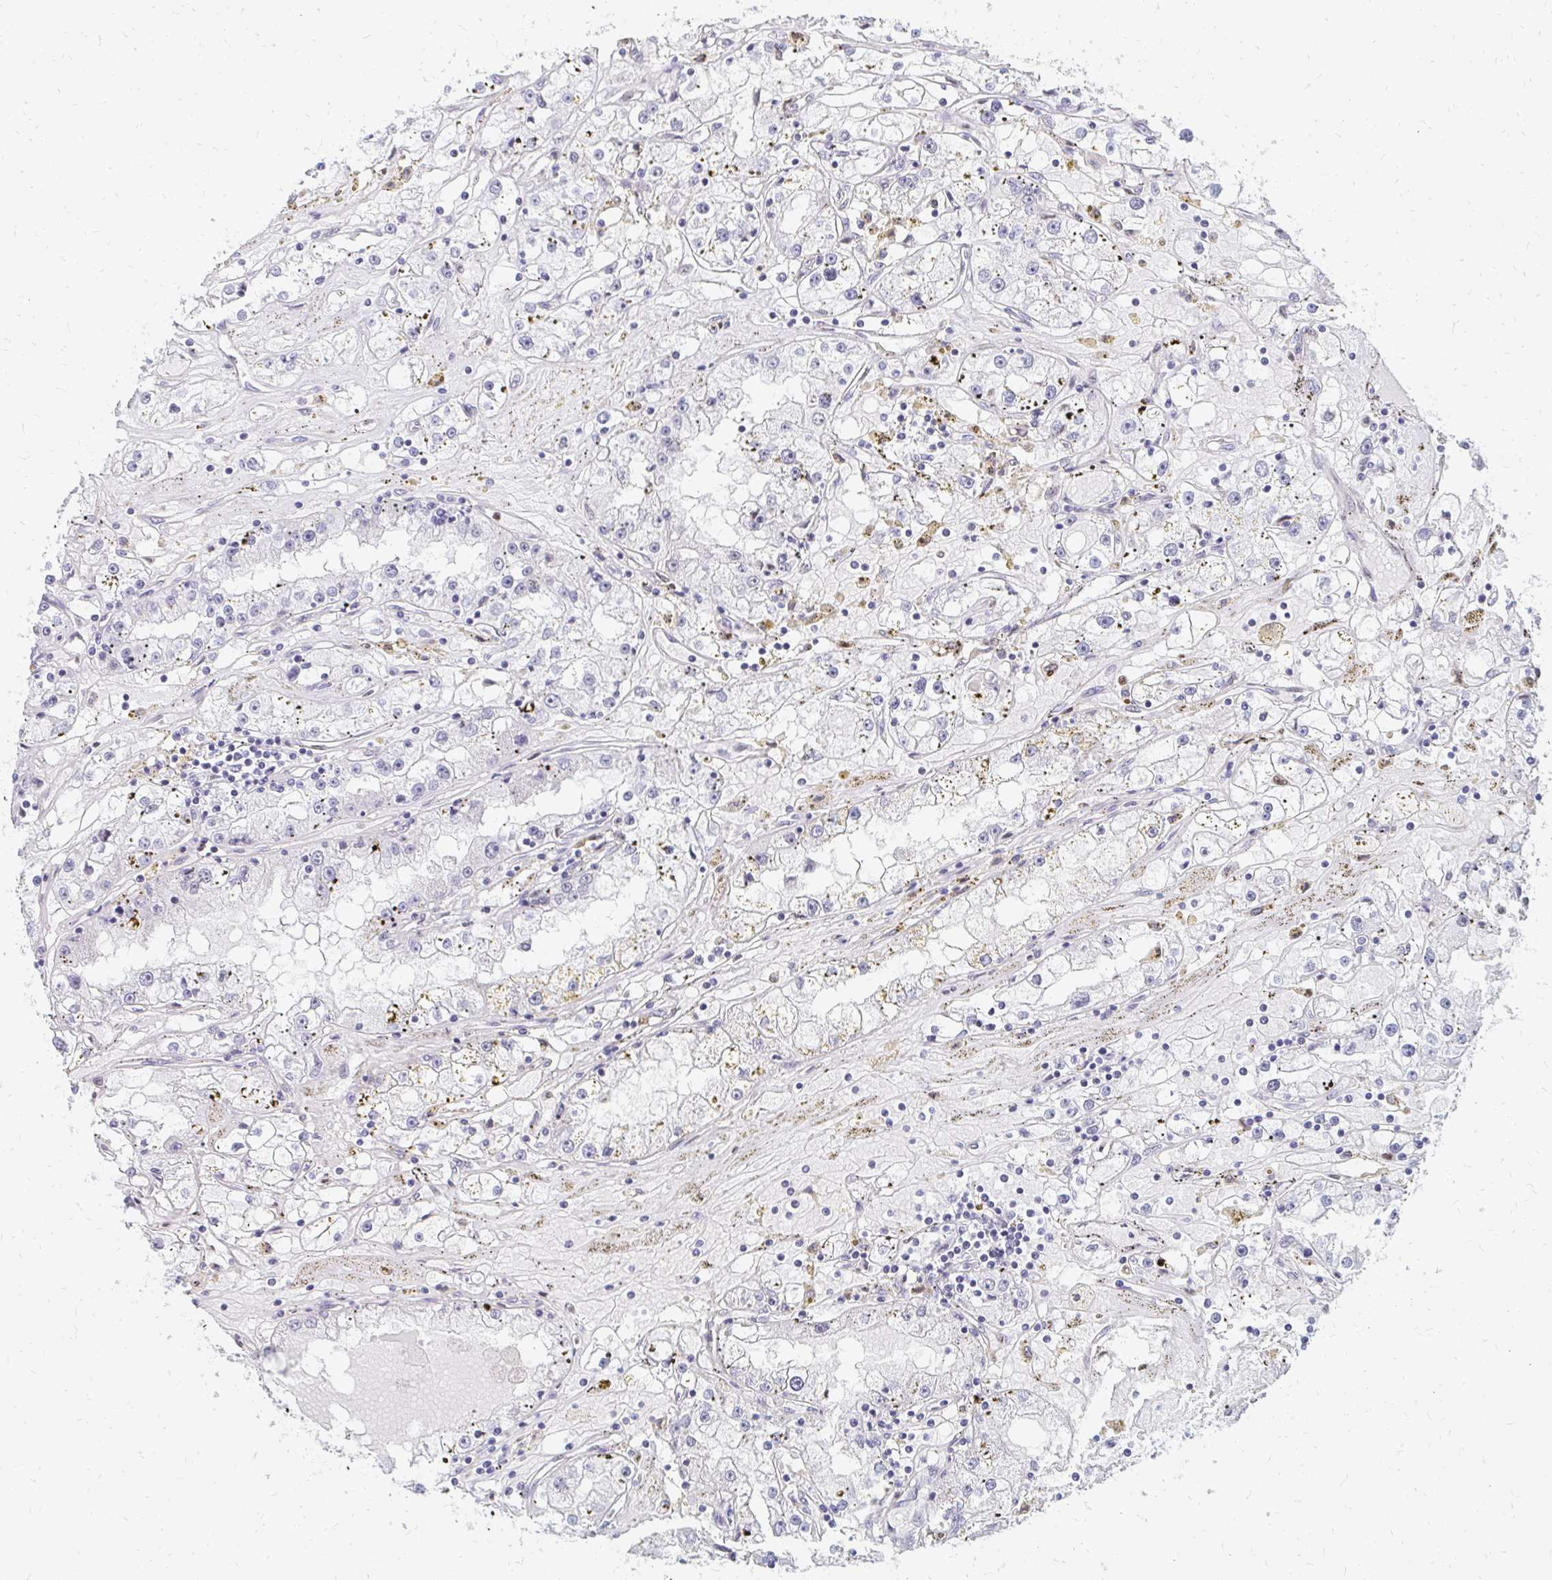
{"staining": {"intensity": "negative", "quantity": "none", "location": "none"}, "tissue": "renal cancer", "cell_type": "Tumor cells", "image_type": "cancer", "snomed": [{"axis": "morphology", "description": "Adenocarcinoma, NOS"}, {"axis": "topography", "description": "Kidney"}], "caption": "Immunohistochemistry of human adenocarcinoma (renal) demonstrates no staining in tumor cells.", "gene": "PLK3", "patient": {"sex": "male", "age": 56}}